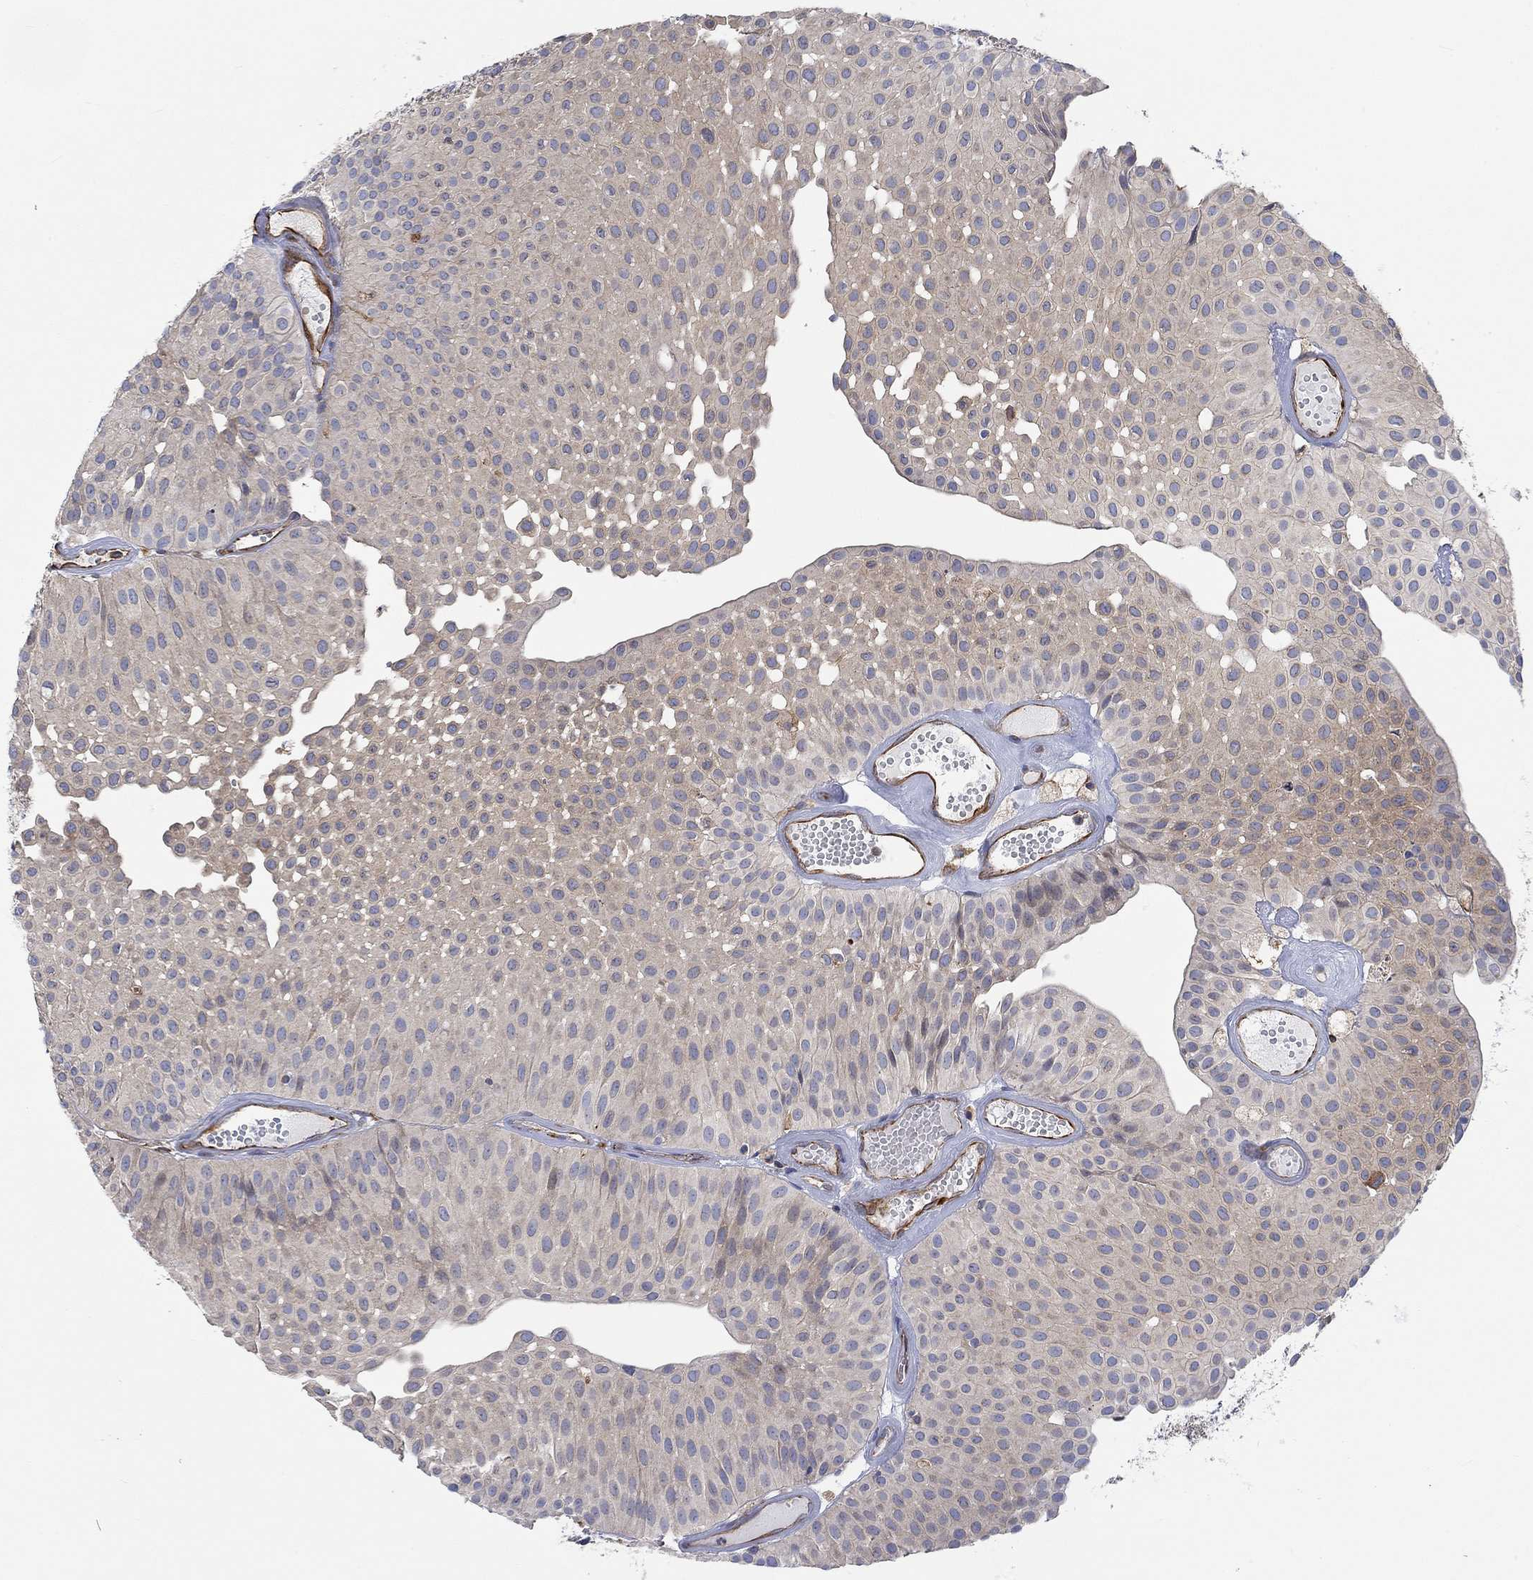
{"staining": {"intensity": "weak", "quantity": "<25%", "location": "cytoplasmic/membranous"}, "tissue": "urothelial cancer", "cell_type": "Tumor cells", "image_type": "cancer", "snomed": [{"axis": "morphology", "description": "Urothelial carcinoma, Low grade"}, {"axis": "topography", "description": "Urinary bladder"}], "caption": "Immunohistochemistry (IHC) micrograph of human urothelial carcinoma (low-grade) stained for a protein (brown), which shows no positivity in tumor cells.", "gene": "CAMK1D", "patient": {"sex": "male", "age": 64}}